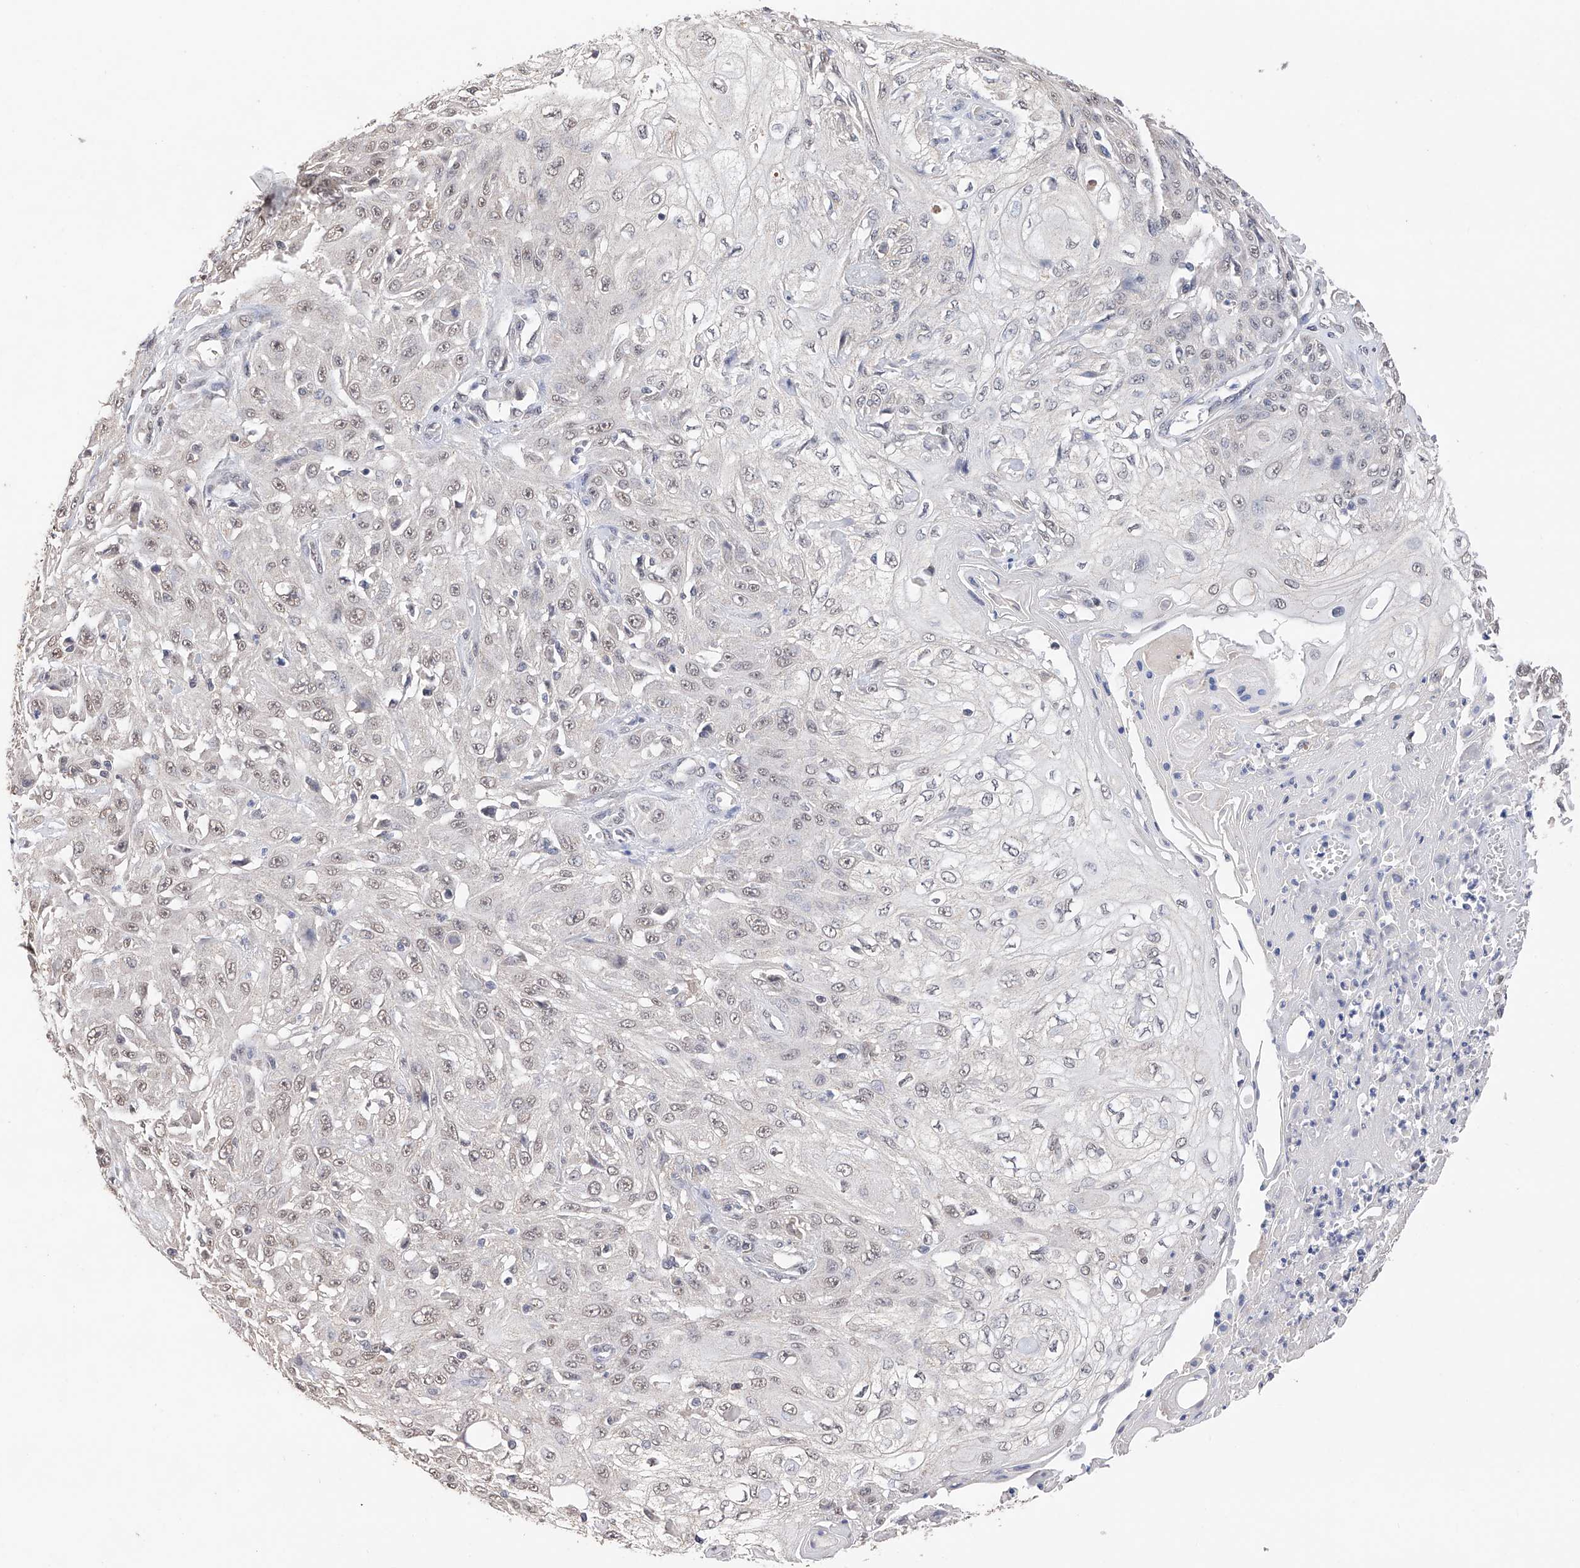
{"staining": {"intensity": "weak", "quantity": "25%-75%", "location": "nuclear"}, "tissue": "skin cancer", "cell_type": "Tumor cells", "image_type": "cancer", "snomed": [{"axis": "morphology", "description": "Squamous cell carcinoma, NOS"}, {"axis": "morphology", "description": "Squamous cell carcinoma, metastatic, NOS"}, {"axis": "topography", "description": "Skin"}, {"axis": "topography", "description": "Lymph node"}], "caption": "Metastatic squamous cell carcinoma (skin) stained for a protein (brown) shows weak nuclear positive positivity in approximately 25%-75% of tumor cells.", "gene": "DMAP1", "patient": {"sex": "male", "age": 75}}